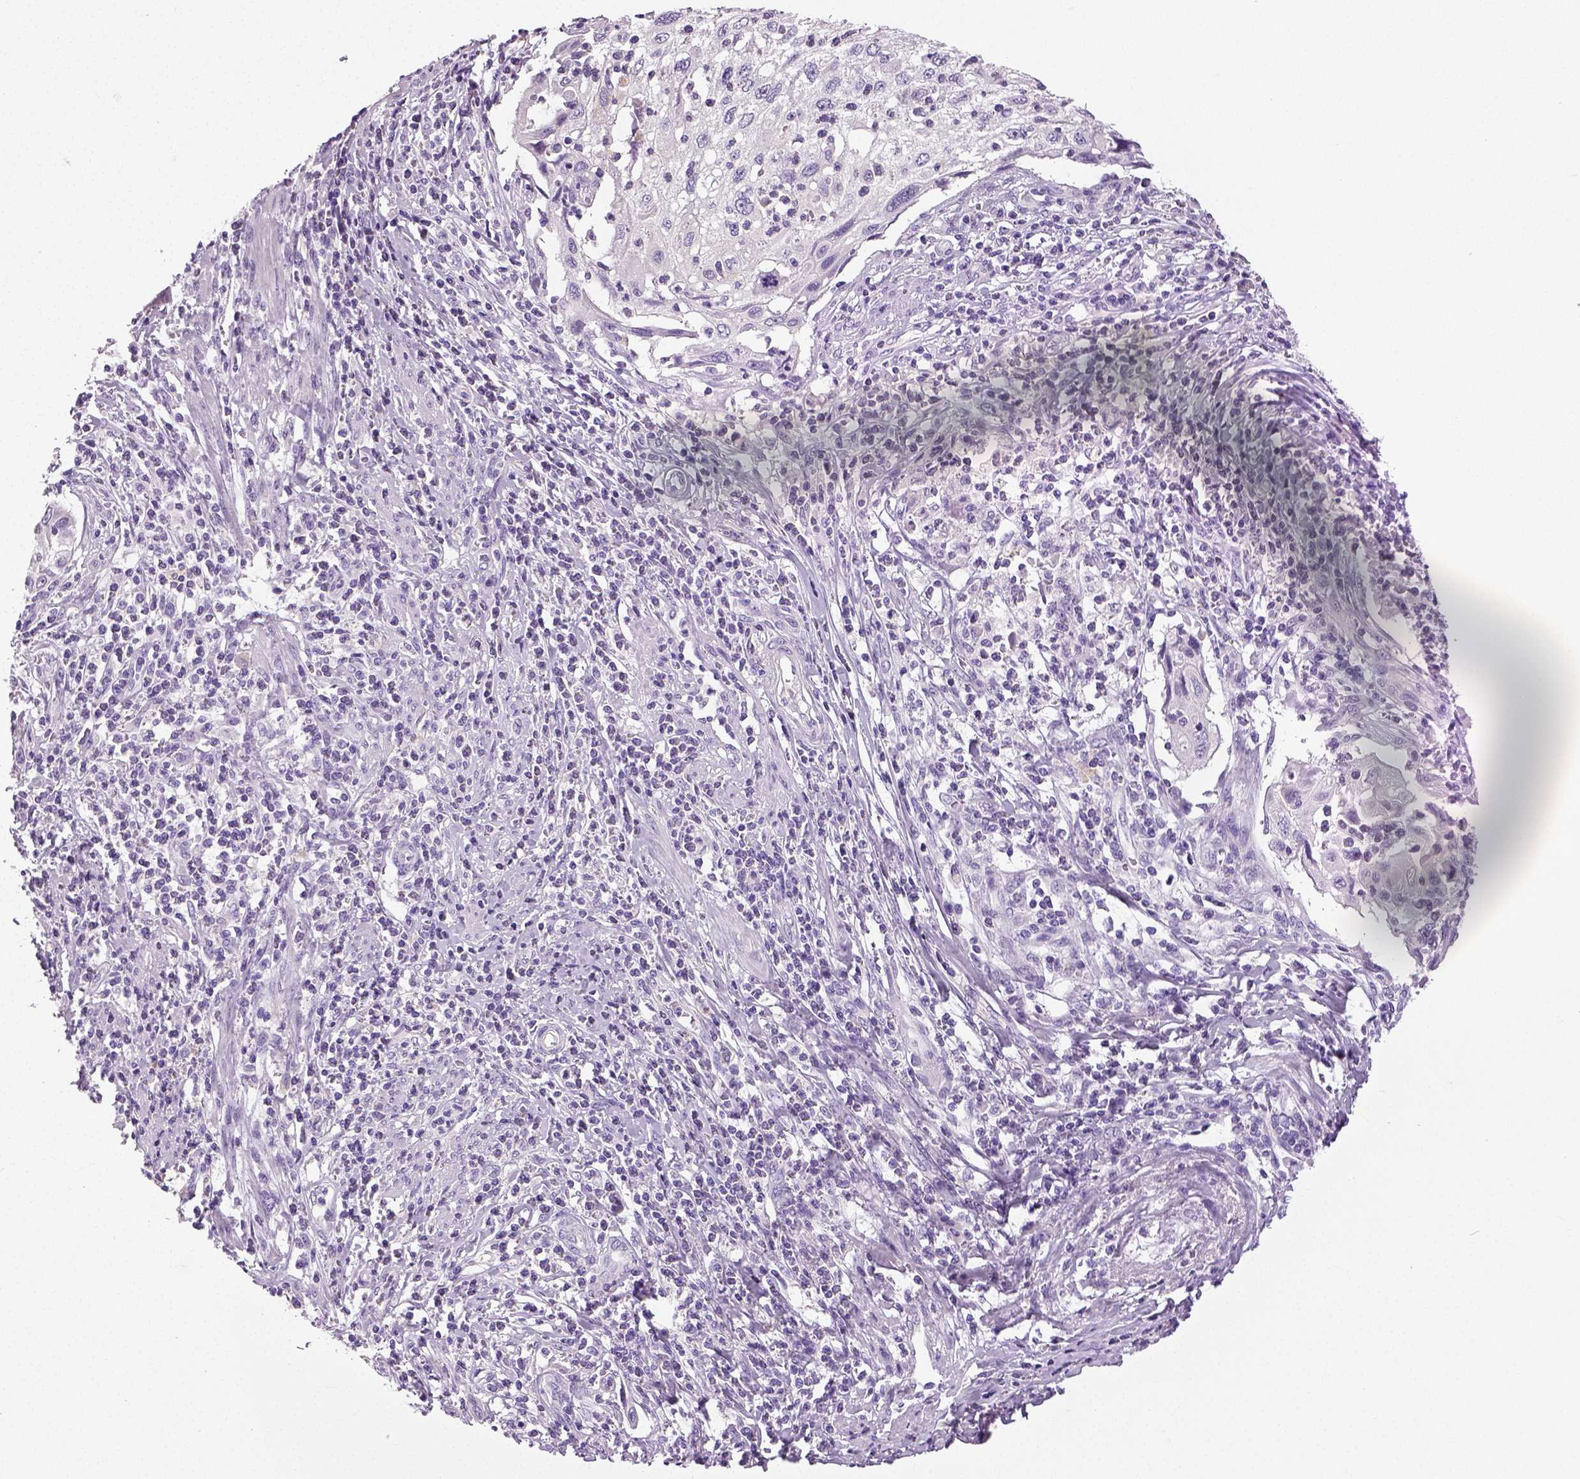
{"staining": {"intensity": "negative", "quantity": "none", "location": "none"}, "tissue": "cervical cancer", "cell_type": "Tumor cells", "image_type": "cancer", "snomed": [{"axis": "morphology", "description": "Squamous cell carcinoma, NOS"}, {"axis": "topography", "description": "Cervix"}], "caption": "Human cervical cancer (squamous cell carcinoma) stained for a protein using IHC shows no staining in tumor cells.", "gene": "NECAB2", "patient": {"sex": "female", "age": 70}}